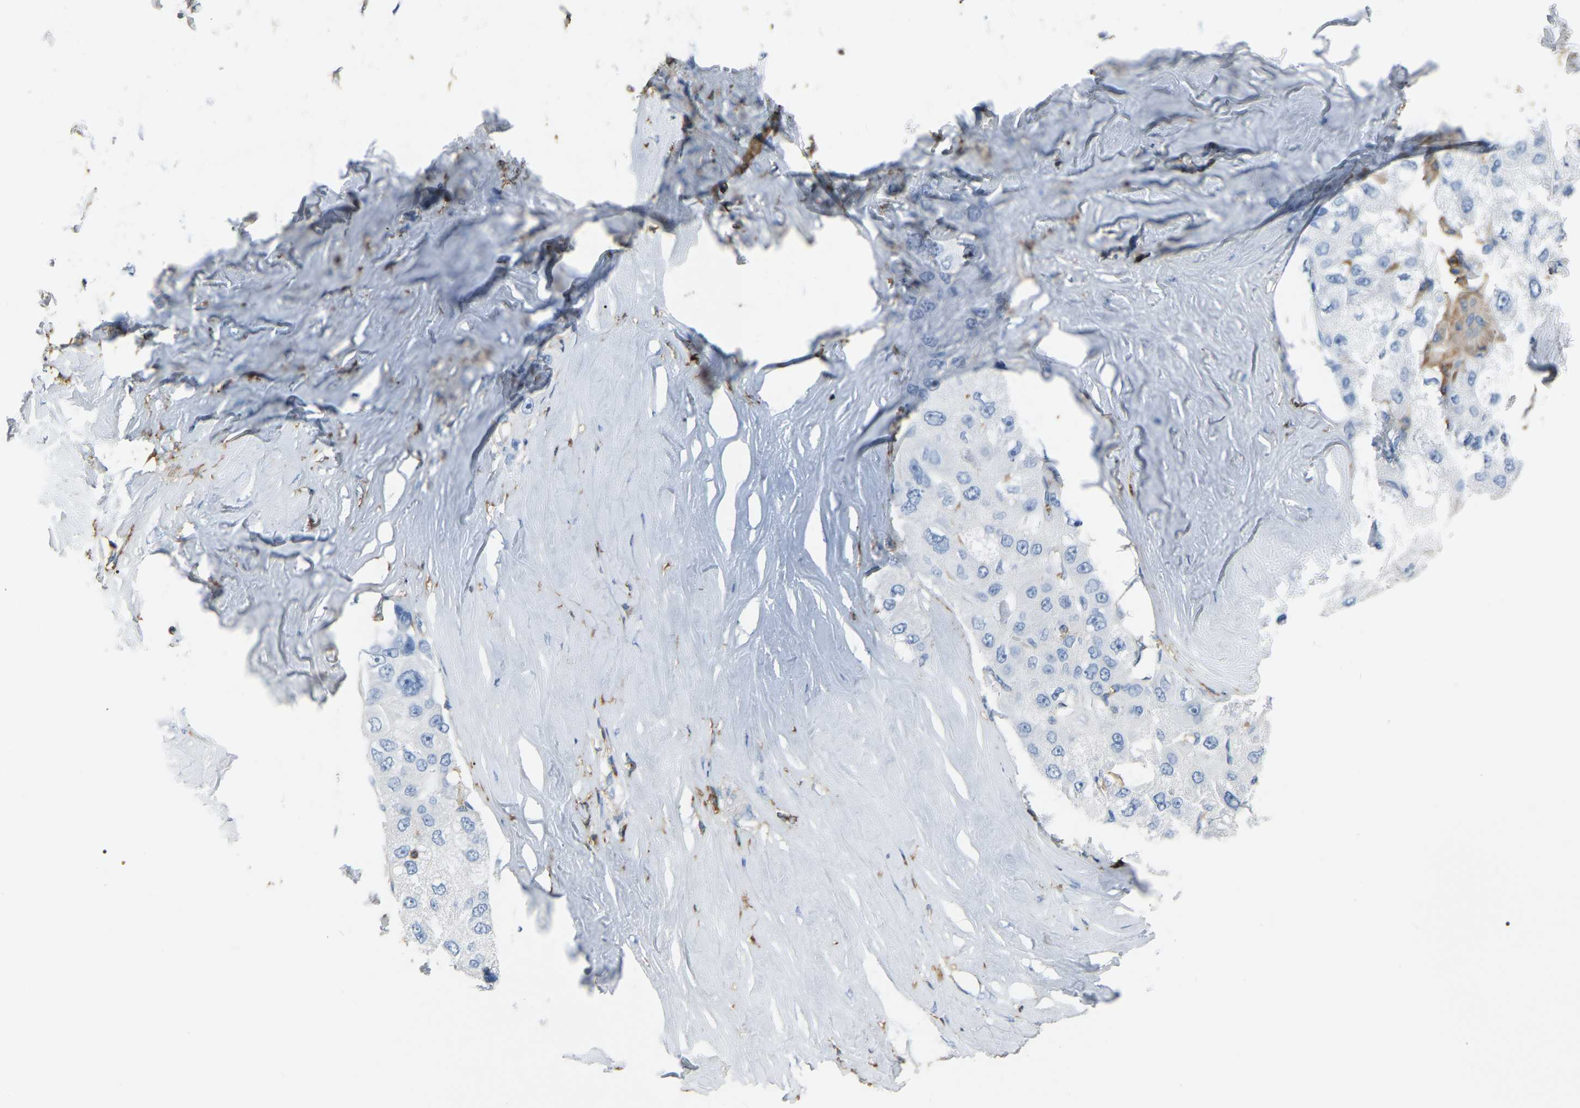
{"staining": {"intensity": "negative", "quantity": "none", "location": "none"}, "tissue": "liver cancer", "cell_type": "Tumor cells", "image_type": "cancer", "snomed": [{"axis": "morphology", "description": "Carcinoma, Hepatocellular, NOS"}, {"axis": "topography", "description": "Liver"}], "caption": "Tumor cells show no significant positivity in liver cancer.", "gene": "ARHGAP45", "patient": {"sex": "male", "age": 80}}